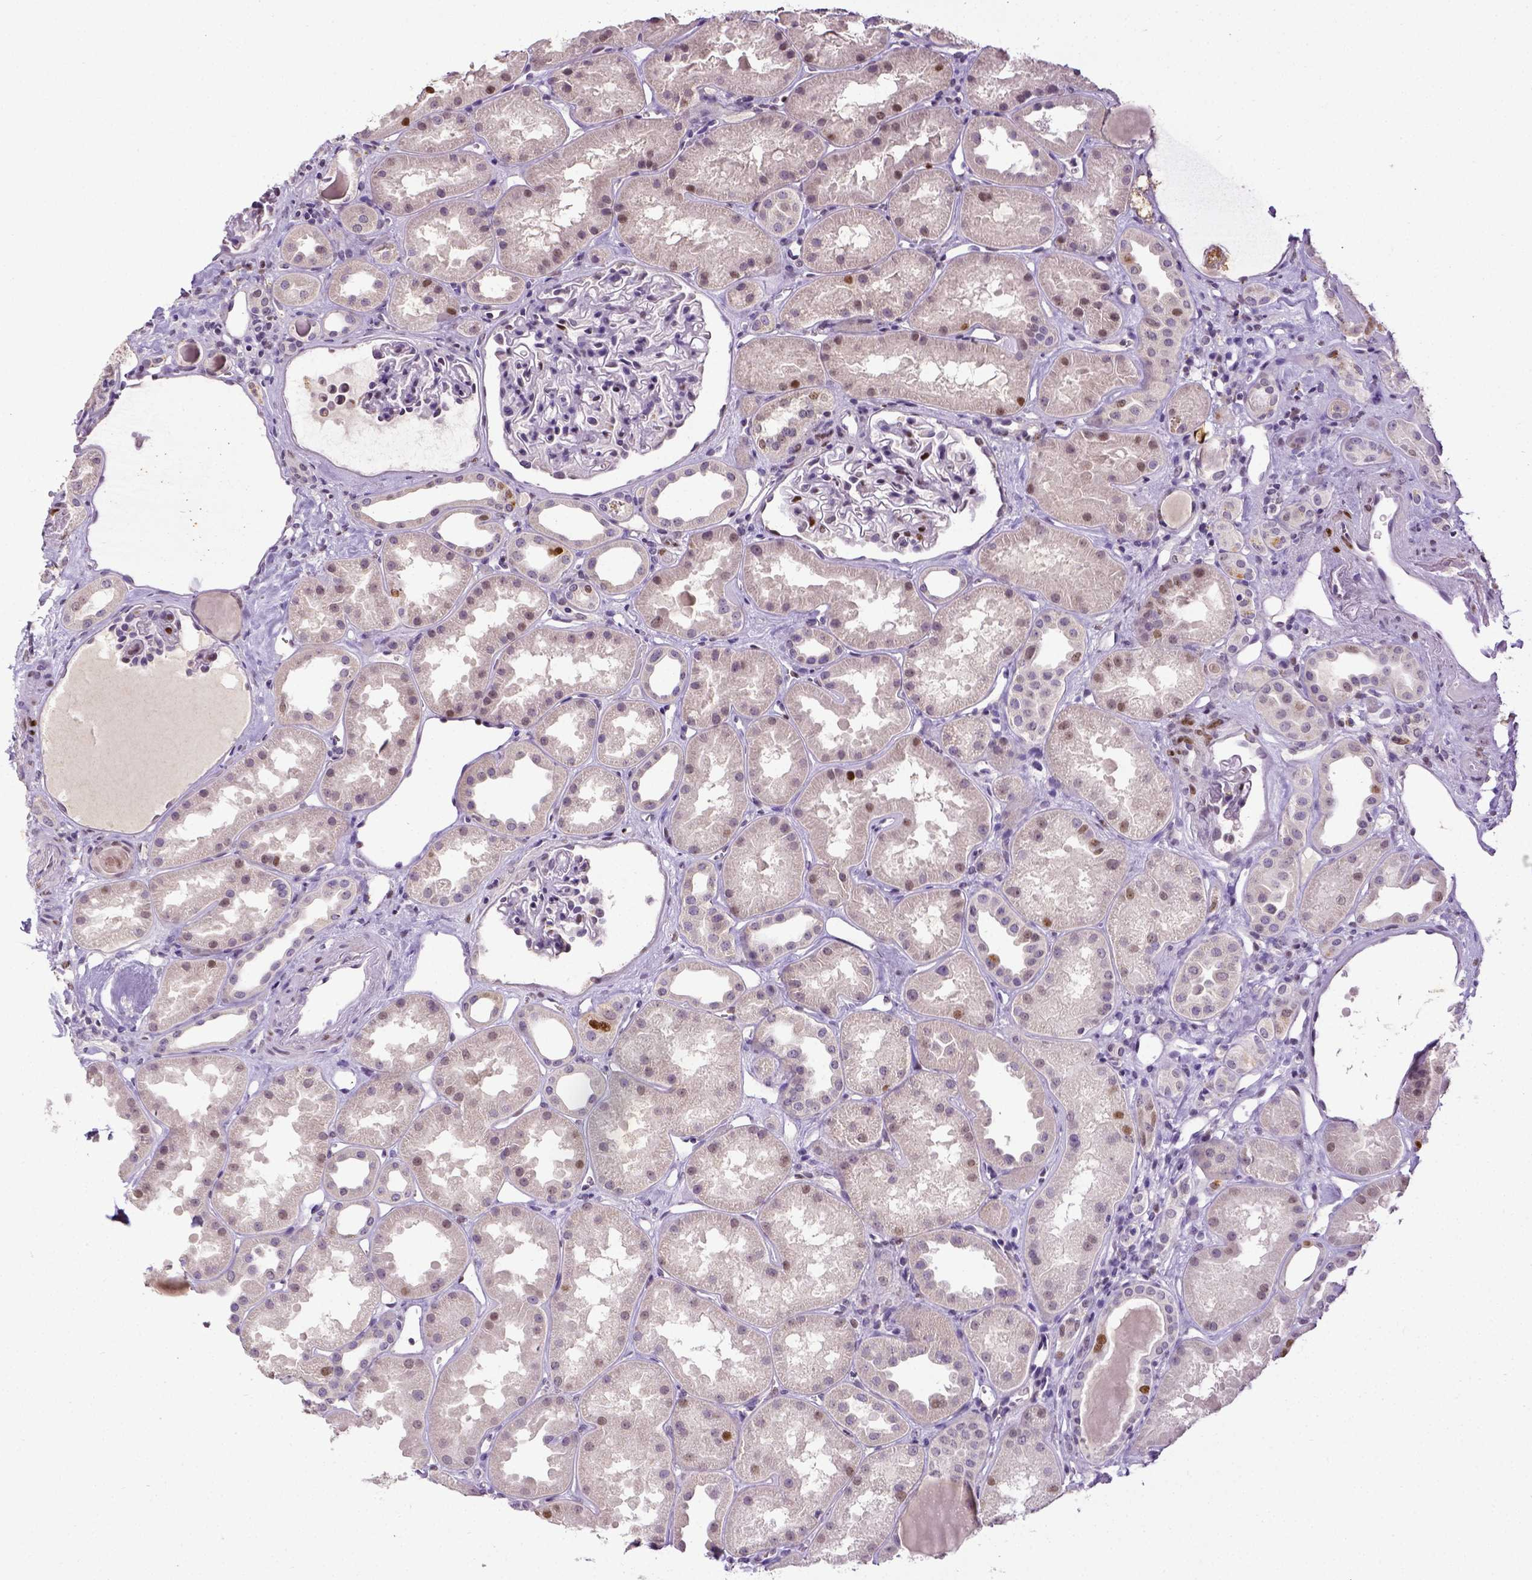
{"staining": {"intensity": "moderate", "quantity": "<25%", "location": "nuclear"}, "tissue": "kidney", "cell_type": "Cells in glomeruli", "image_type": "normal", "snomed": [{"axis": "morphology", "description": "Normal tissue, NOS"}, {"axis": "topography", "description": "Kidney"}], "caption": "A brown stain labels moderate nuclear positivity of a protein in cells in glomeruli of benign human kidney. (IHC, brightfield microscopy, high magnification).", "gene": "CDKN1A", "patient": {"sex": "male", "age": 61}}